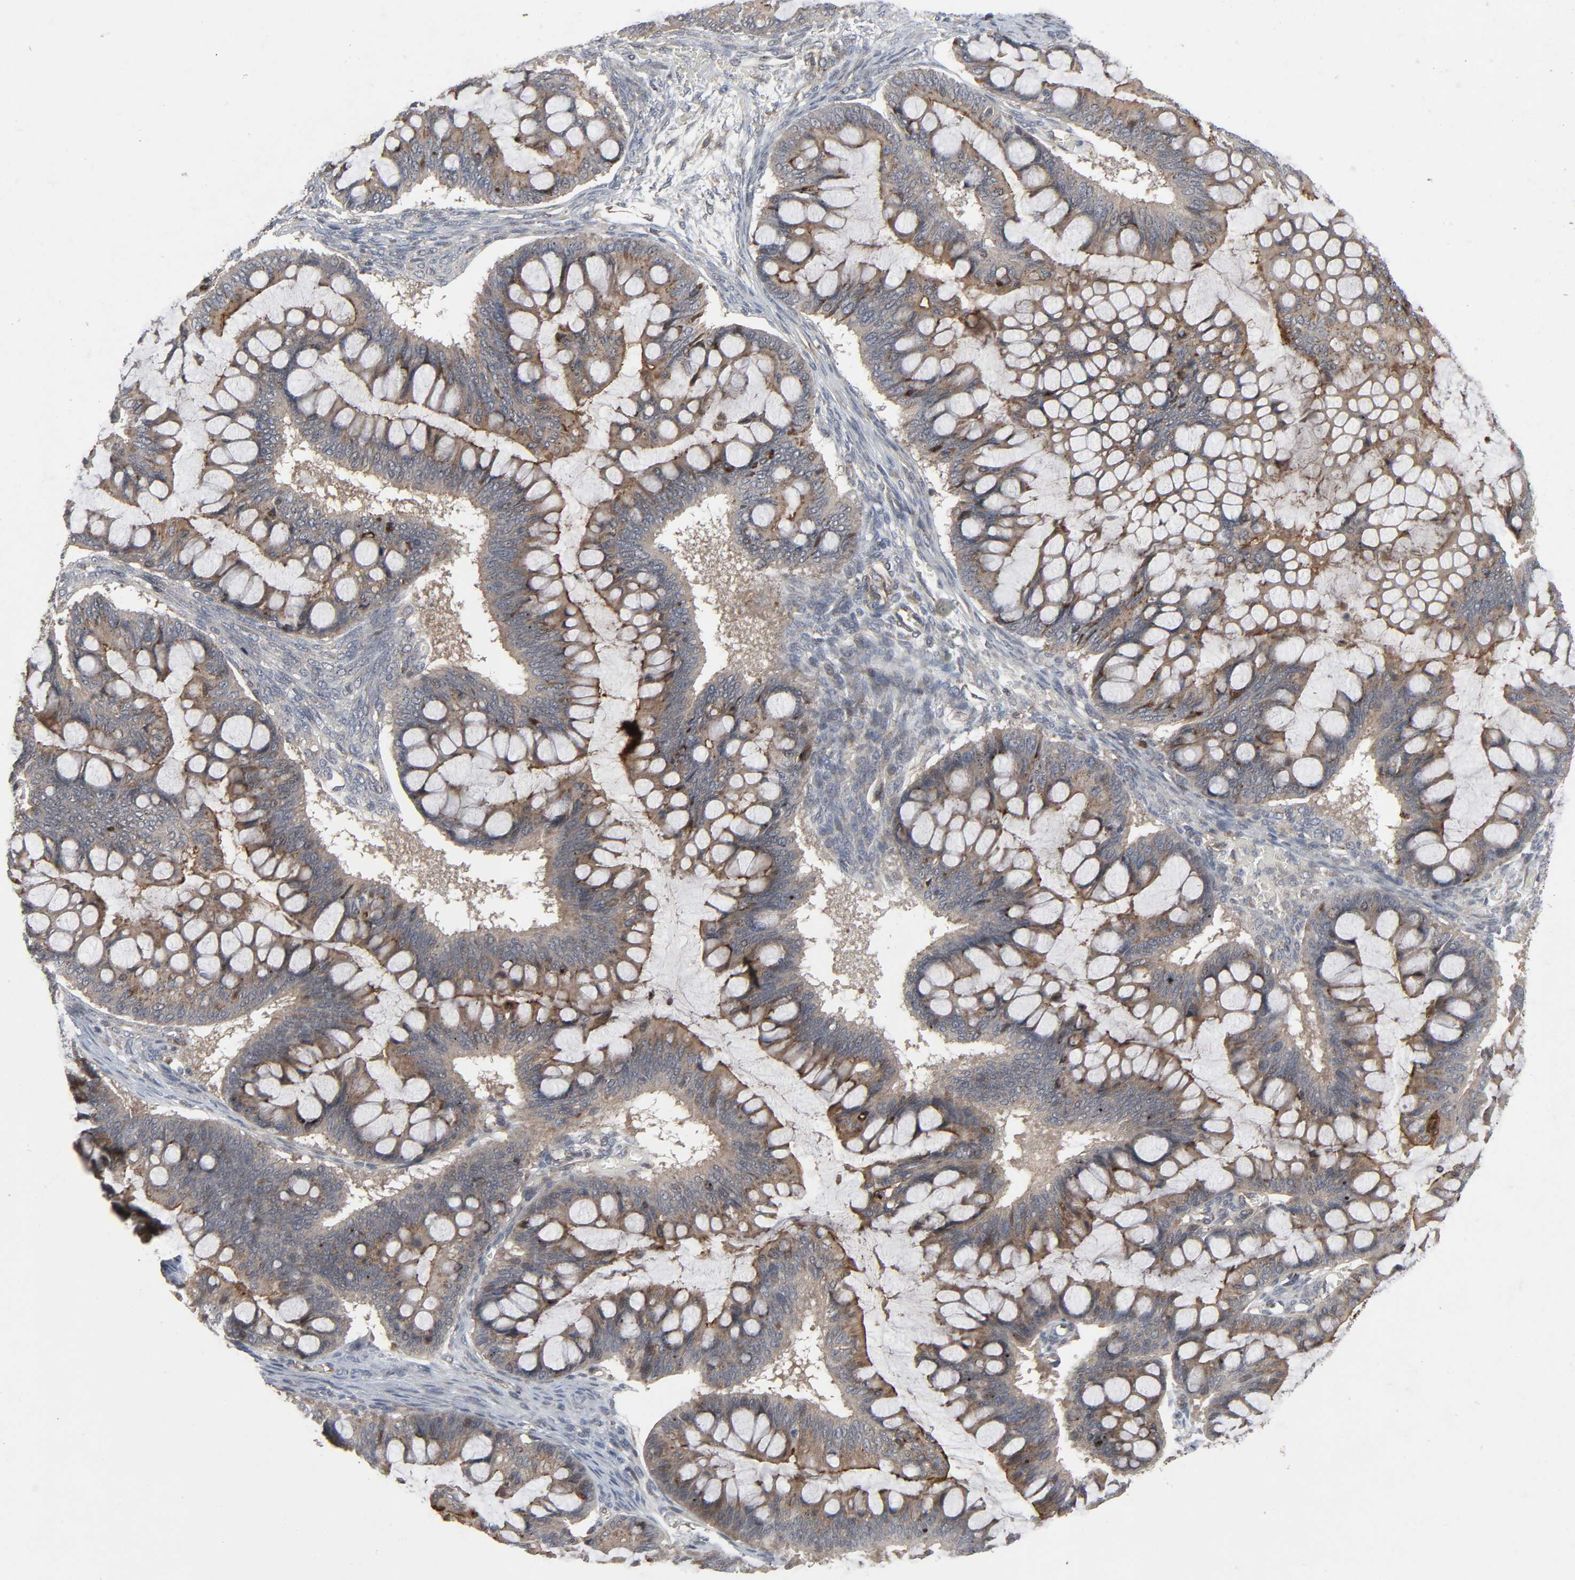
{"staining": {"intensity": "moderate", "quantity": ">75%", "location": "cytoplasmic/membranous"}, "tissue": "ovarian cancer", "cell_type": "Tumor cells", "image_type": "cancer", "snomed": [{"axis": "morphology", "description": "Cystadenocarcinoma, mucinous, NOS"}, {"axis": "topography", "description": "Ovary"}], "caption": "This is a histology image of IHC staining of ovarian mucinous cystadenocarcinoma, which shows moderate positivity in the cytoplasmic/membranous of tumor cells.", "gene": "ADCY4", "patient": {"sex": "female", "age": 73}}